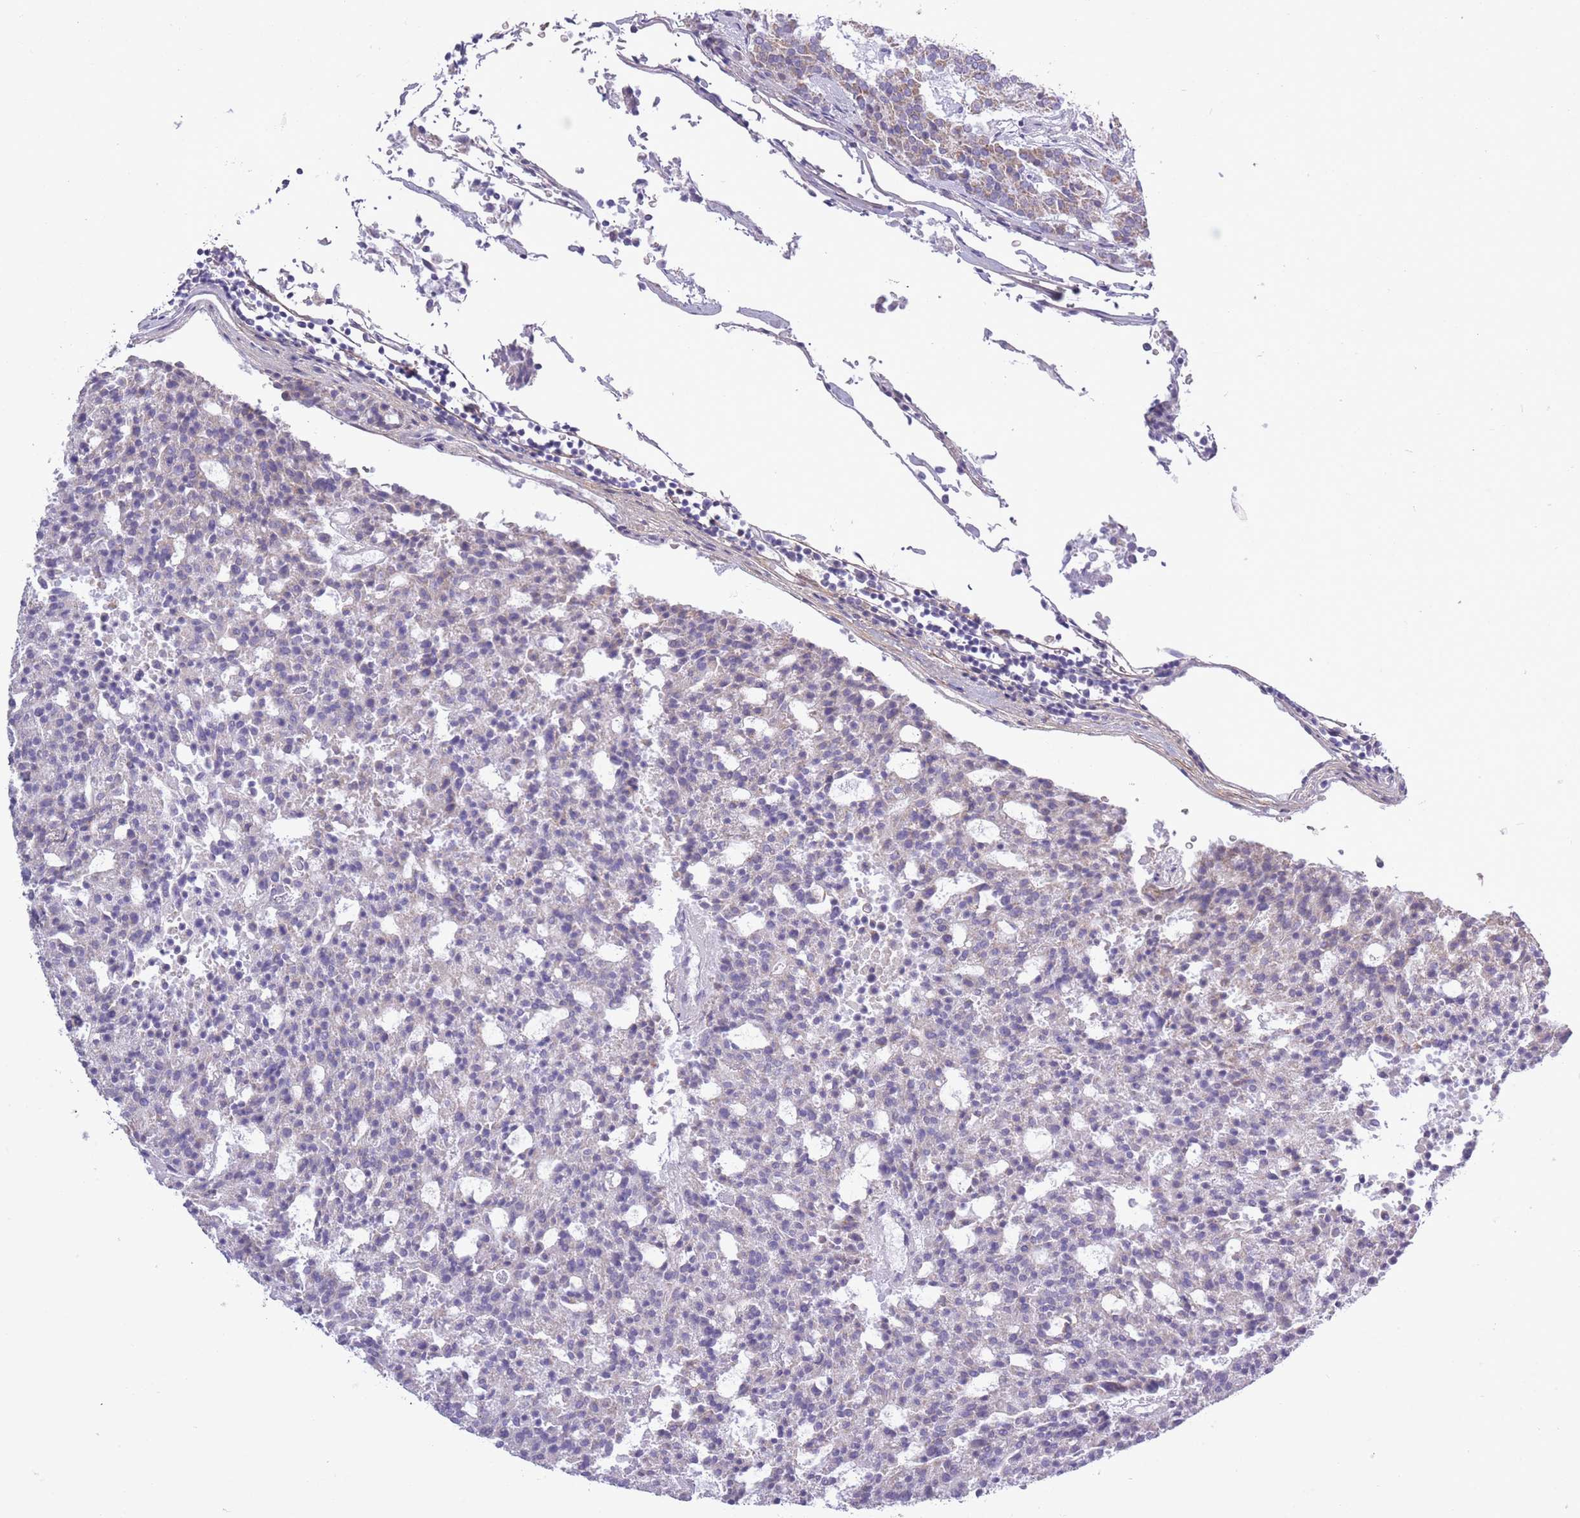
{"staining": {"intensity": "negative", "quantity": "none", "location": "none"}, "tissue": "carcinoid", "cell_type": "Tumor cells", "image_type": "cancer", "snomed": [{"axis": "morphology", "description": "Carcinoid, malignant, NOS"}, {"axis": "topography", "description": "Pancreas"}], "caption": "This image is of carcinoid stained with immunohistochemistry (IHC) to label a protein in brown with the nuclei are counter-stained blue. There is no expression in tumor cells.", "gene": "ZBTB24", "patient": {"sex": "female", "age": 54}}